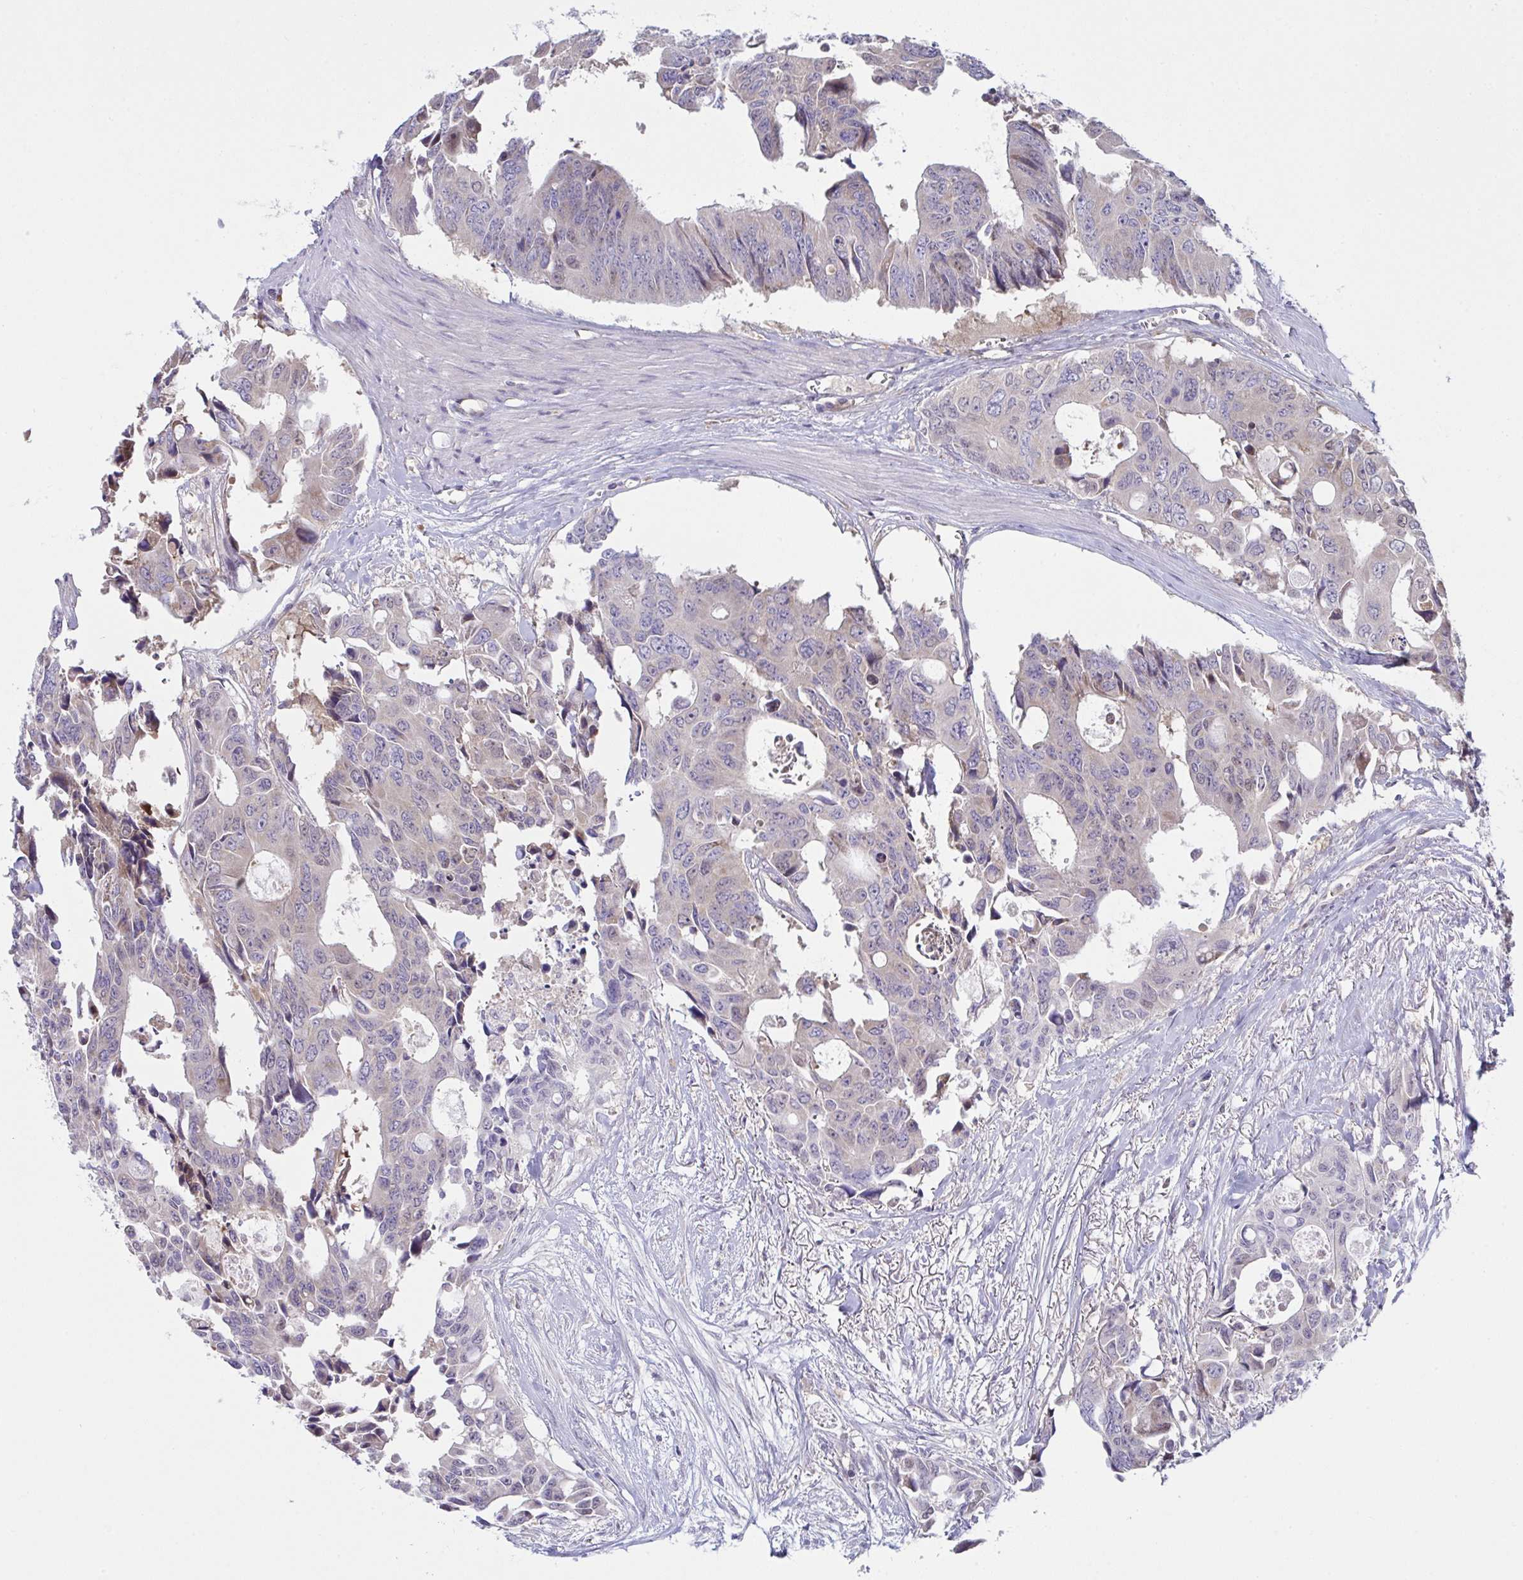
{"staining": {"intensity": "negative", "quantity": "none", "location": "none"}, "tissue": "colorectal cancer", "cell_type": "Tumor cells", "image_type": "cancer", "snomed": [{"axis": "morphology", "description": "Adenocarcinoma, NOS"}, {"axis": "topography", "description": "Rectum"}], "caption": "High magnification brightfield microscopy of colorectal cancer stained with DAB (brown) and counterstained with hematoxylin (blue): tumor cells show no significant expression. (Stains: DAB immunohistochemistry with hematoxylin counter stain, Microscopy: brightfield microscopy at high magnification).", "gene": "ALDH16A1", "patient": {"sex": "male", "age": 76}}